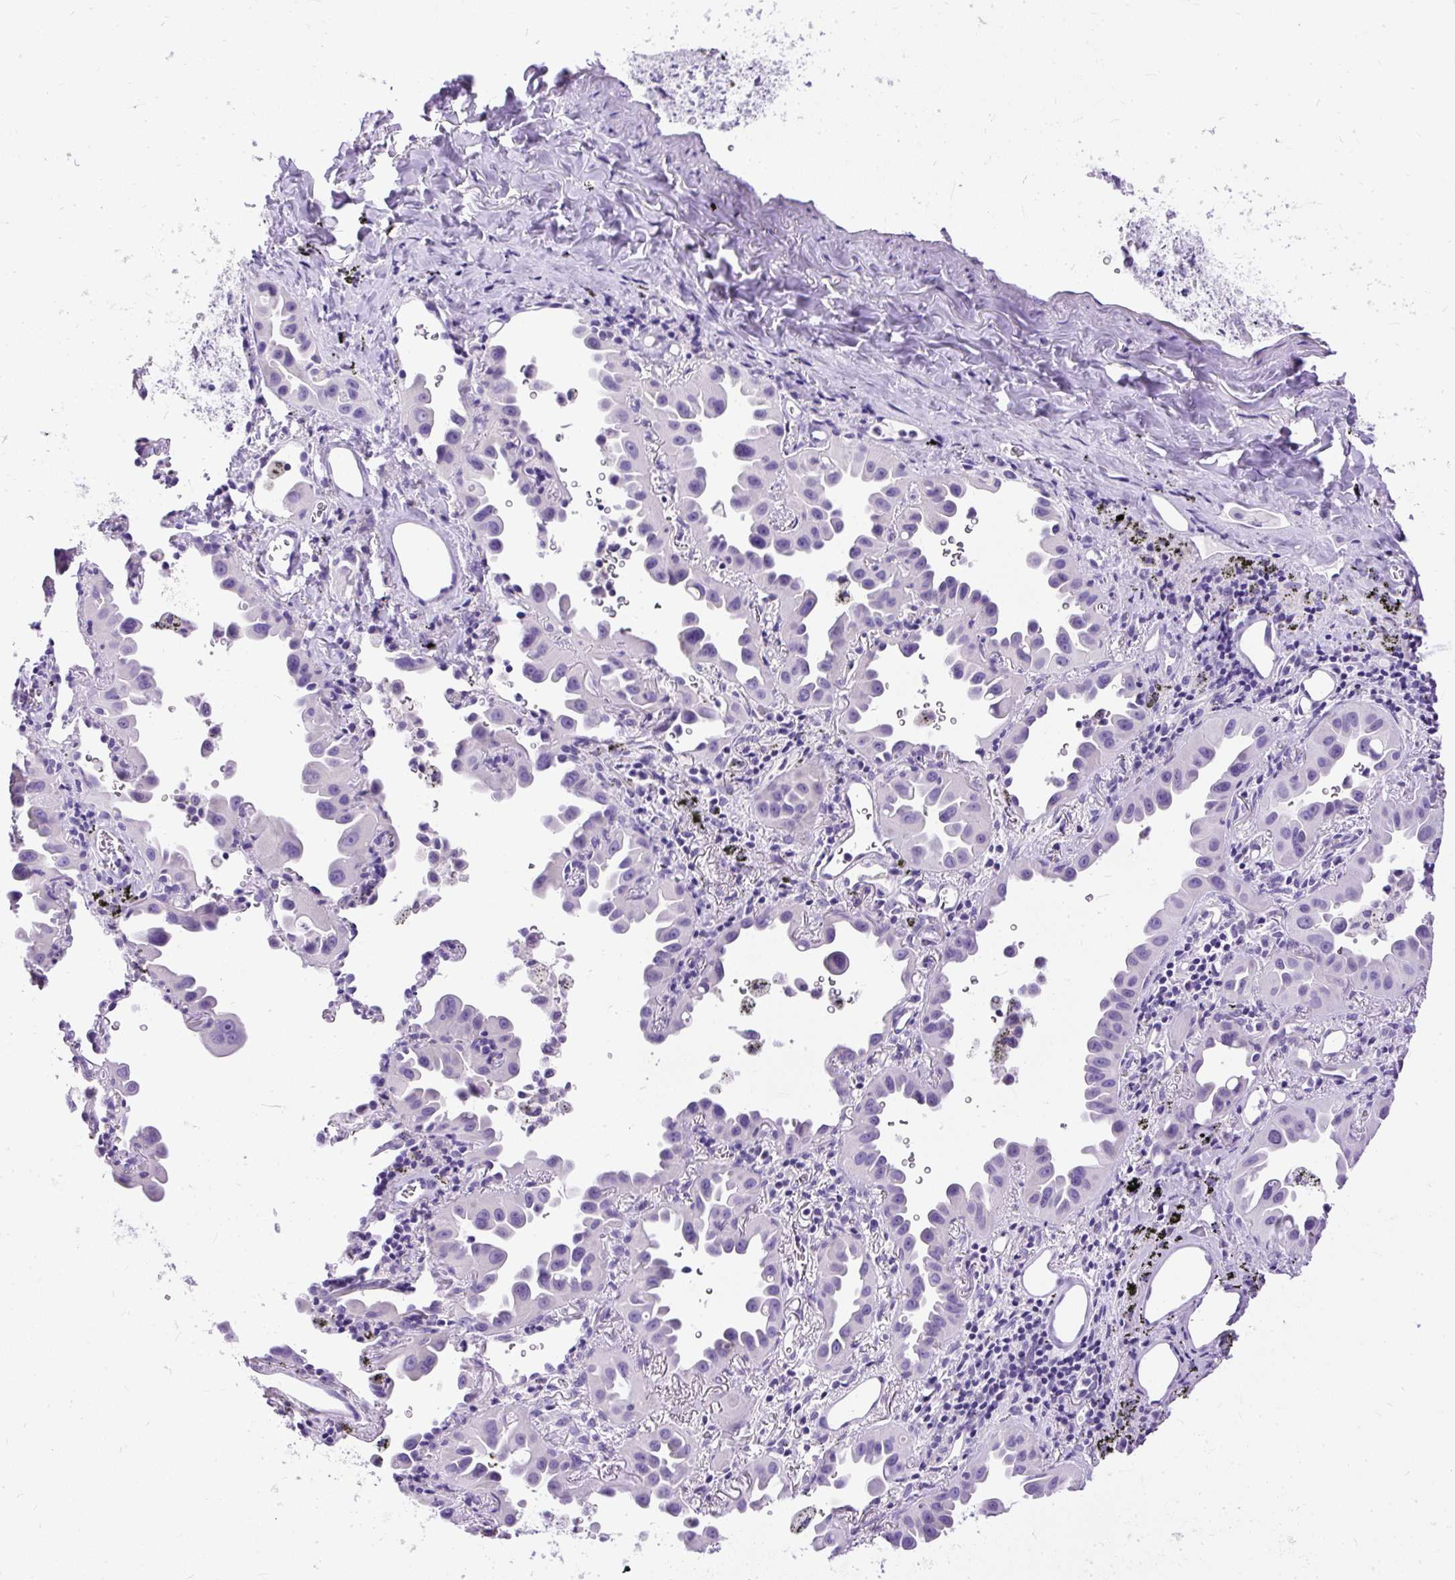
{"staining": {"intensity": "negative", "quantity": "none", "location": "none"}, "tissue": "lung cancer", "cell_type": "Tumor cells", "image_type": "cancer", "snomed": [{"axis": "morphology", "description": "Adenocarcinoma, NOS"}, {"axis": "topography", "description": "Lung"}], "caption": "Protein analysis of lung adenocarcinoma shows no significant staining in tumor cells.", "gene": "HEY1", "patient": {"sex": "male", "age": 68}}